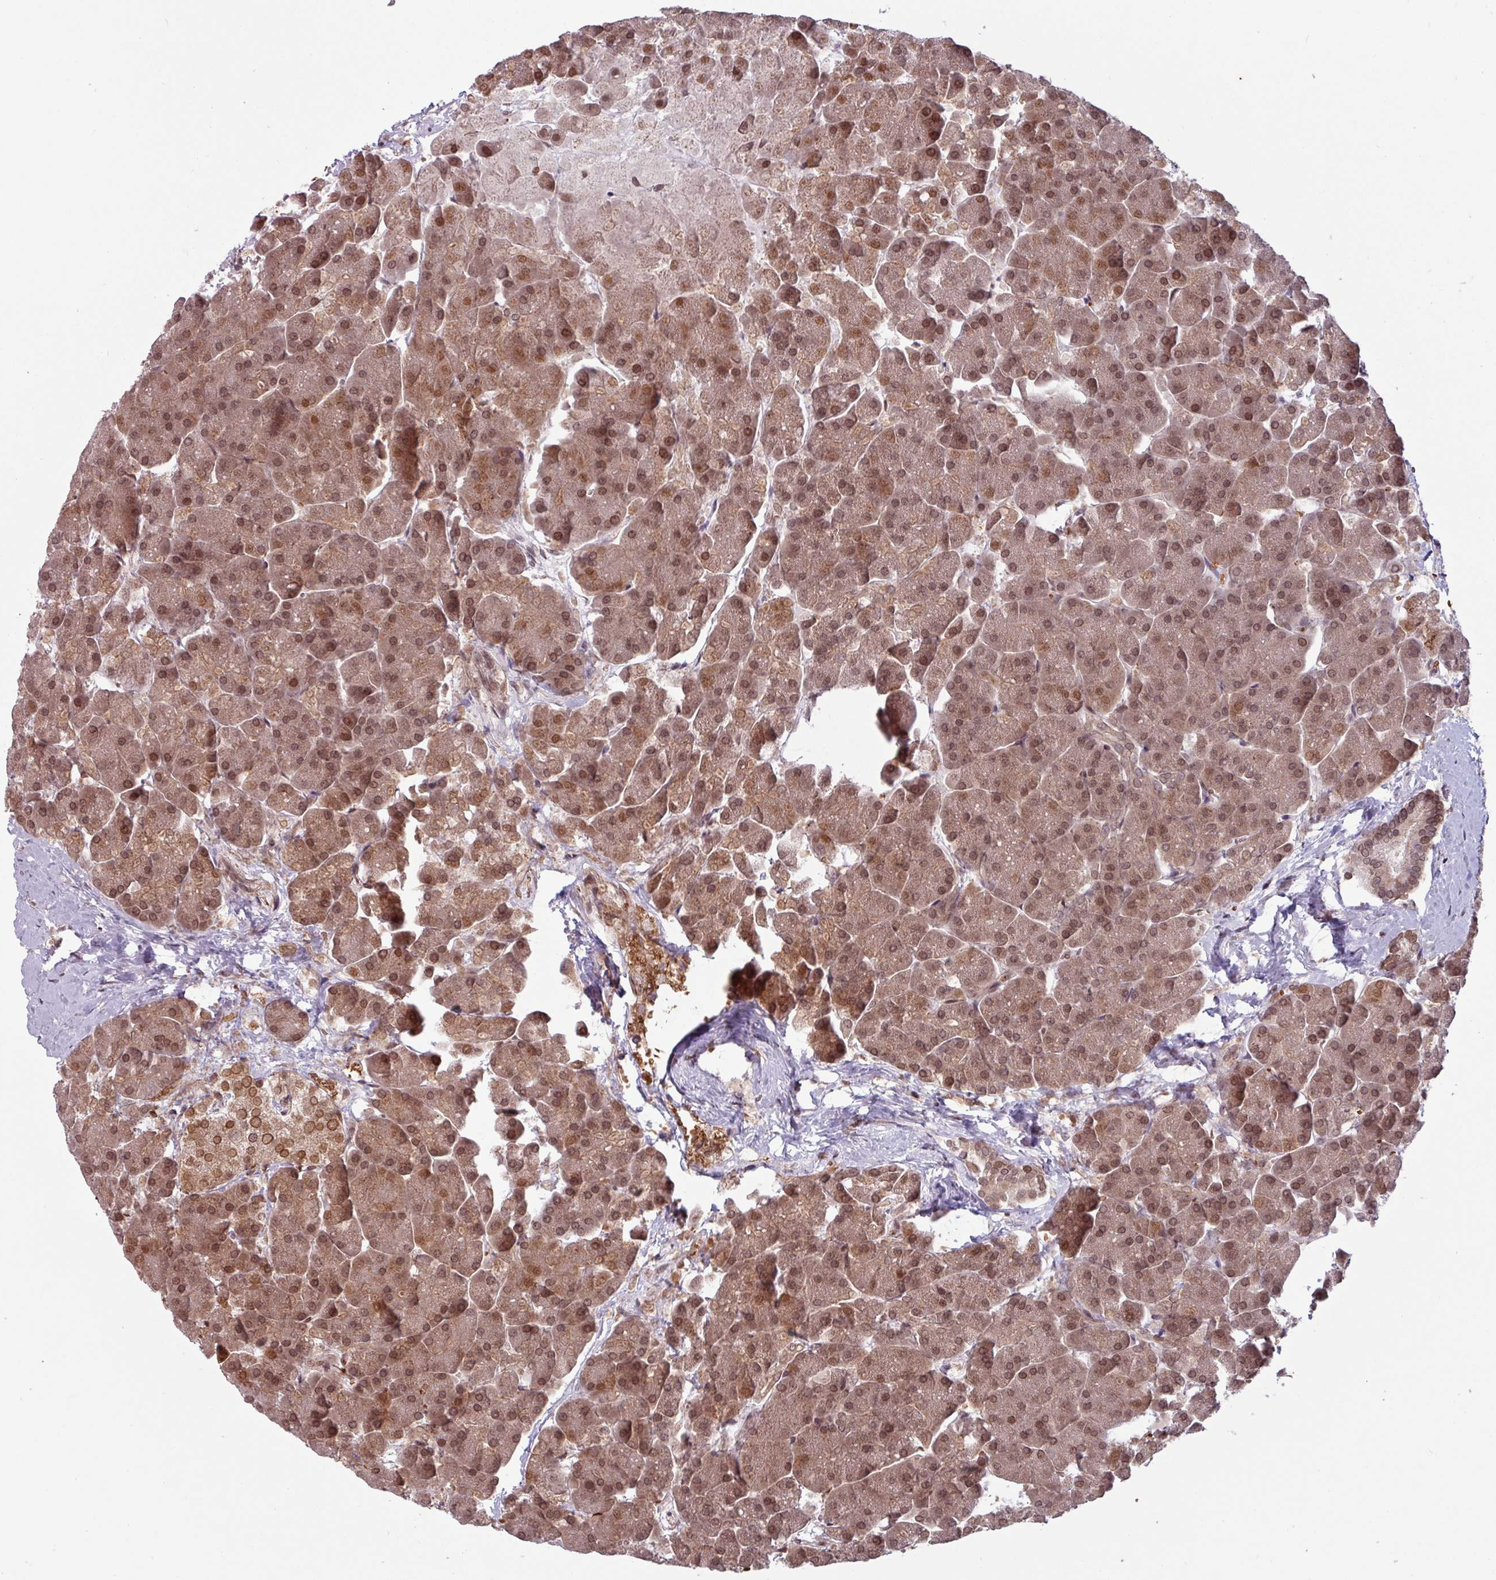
{"staining": {"intensity": "moderate", "quantity": ">75%", "location": "cytoplasmic/membranous,nuclear"}, "tissue": "pancreas", "cell_type": "Exocrine glandular cells", "image_type": "normal", "snomed": [{"axis": "morphology", "description": "Normal tissue, NOS"}, {"axis": "topography", "description": "Pancreas"}, {"axis": "topography", "description": "Peripheral nerve tissue"}], "caption": "Protein analysis of benign pancreas demonstrates moderate cytoplasmic/membranous,nuclear positivity in about >75% of exocrine glandular cells.", "gene": "RBM4B", "patient": {"sex": "male", "age": 54}}